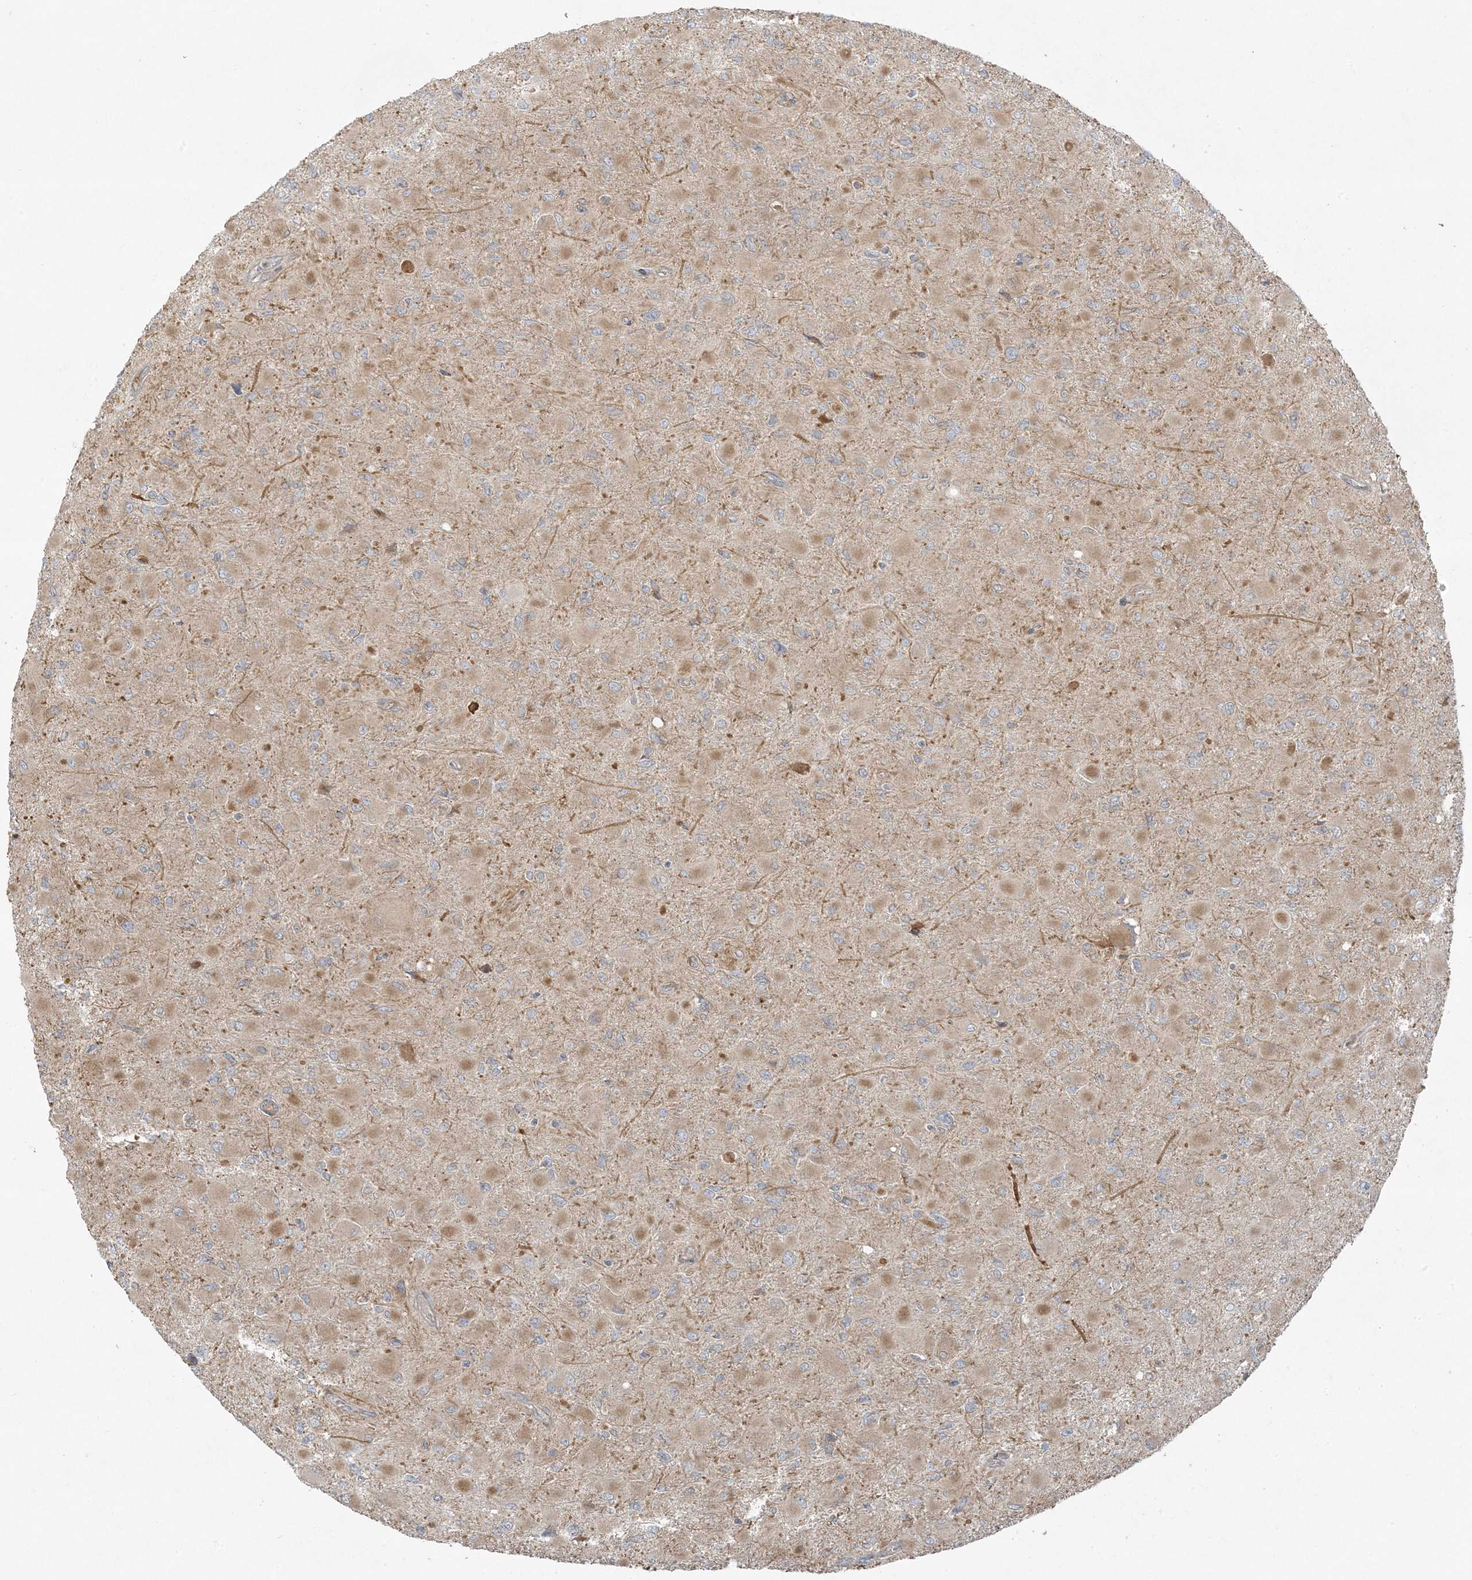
{"staining": {"intensity": "negative", "quantity": "none", "location": "none"}, "tissue": "glioma", "cell_type": "Tumor cells", "image_type": "cancer", "snomed": [{"axis": "morphology", "description": "Glioma, malignant, High grade"}, {"axis": "topography", "description": "Cerebral cortex"}], "caption": "DAB immunohistochemical staining of malignant glioma (high-grade) shows no significant staining in tumor cells.", "gene": "ZNF263", "patient": {"sex": "female", "age": 36}}